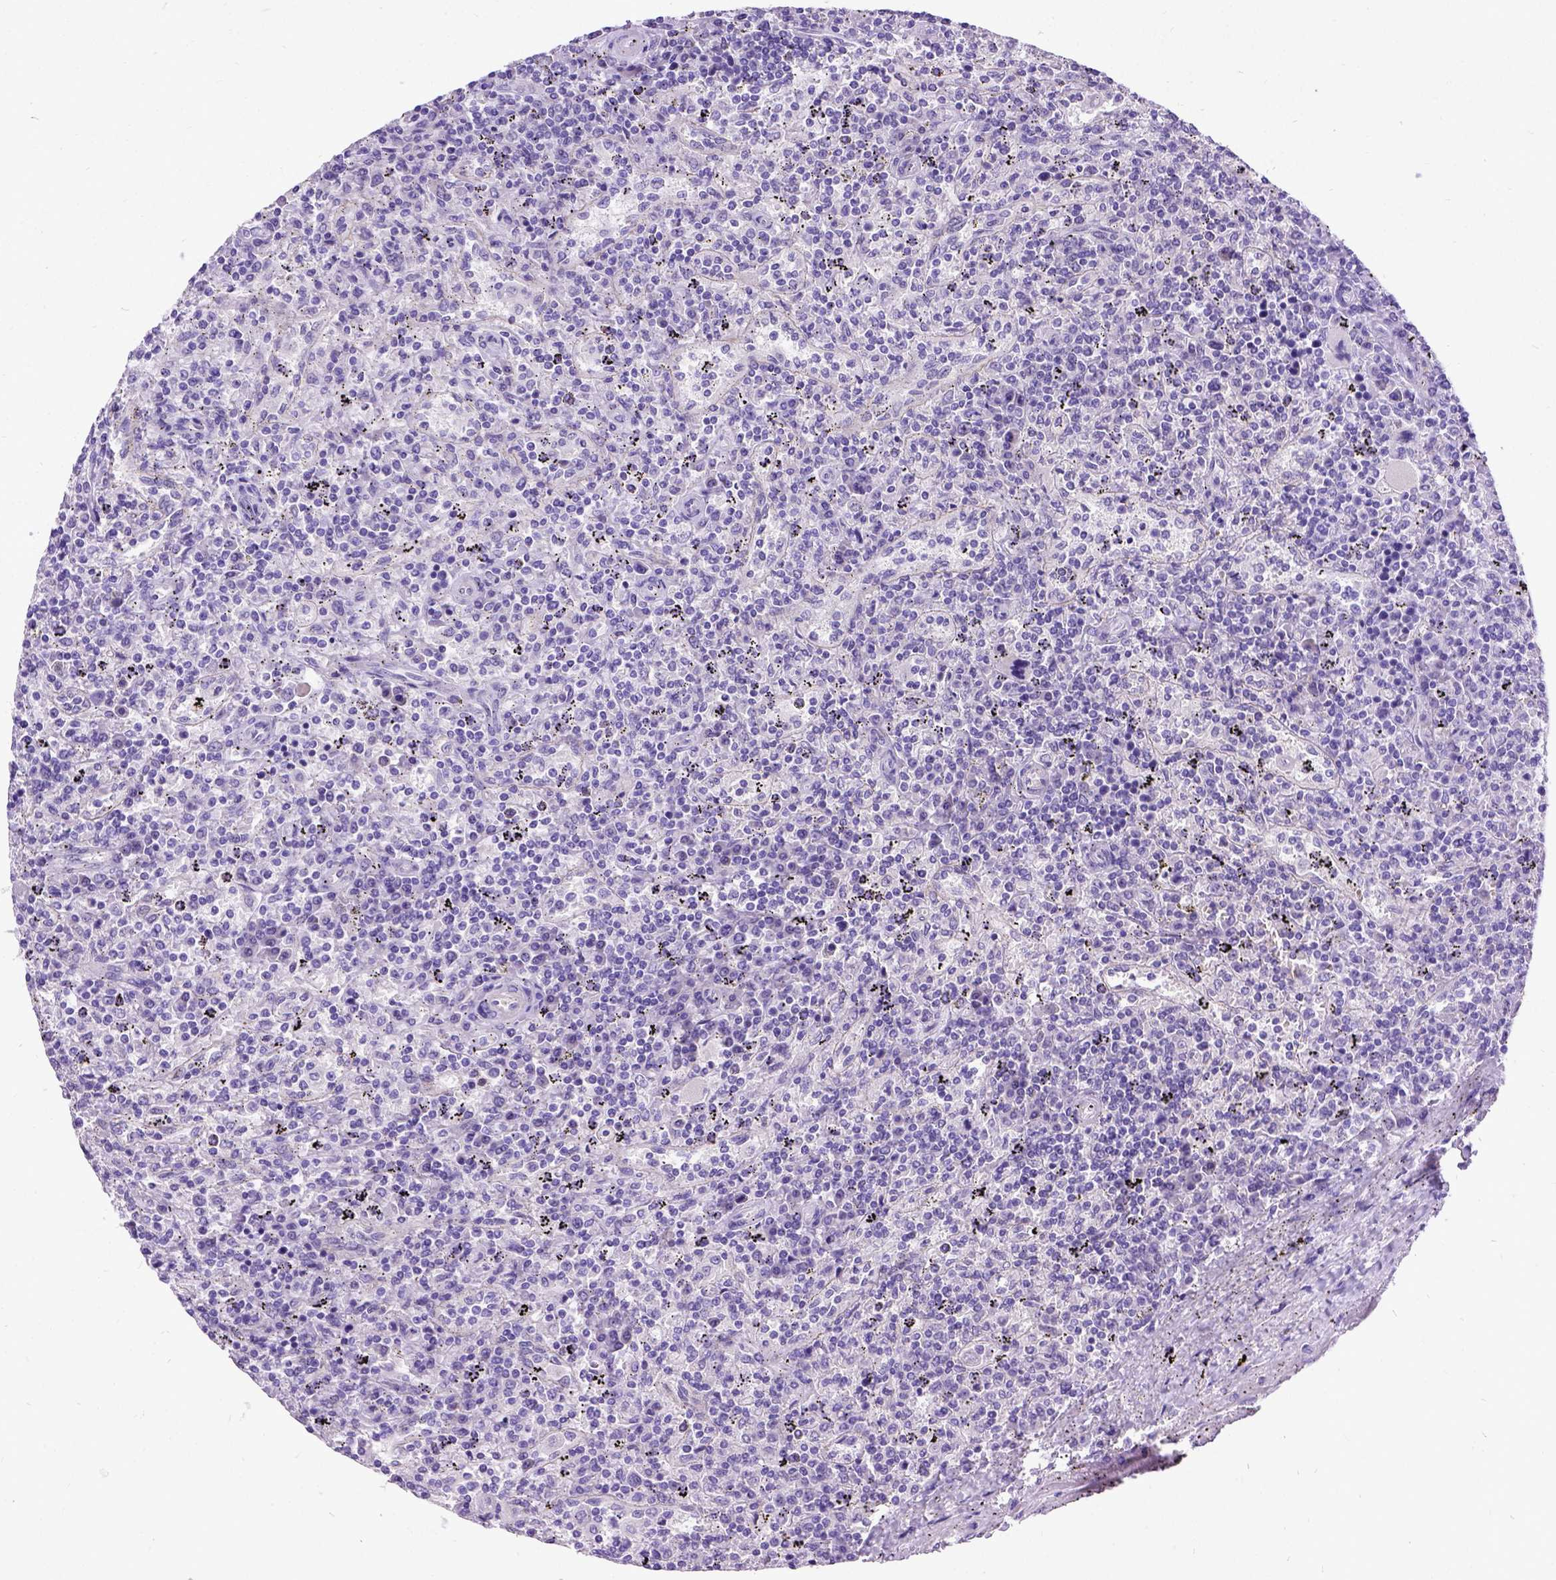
{"staining": {"intensity": "negative", "quantity": "none", "location": "none"}, "tissue": "lymphoma", "cell_type": "Tumor cells", "image_type": "cancer", "snomed": [{"axis": "morphology", "description": "Malignant lymphoma, non-Hodgkin's type, Low grade"}, {"axis": "topography", "description": "Spleen"}], "caption": "This is a micrograph of IHC staining of malignant lymphoma, non-Hodgkin's type (low-grade), which shows no positivity in tumor cells.", "gene": "NEUROD4", "patient": {"sex": "male", "age": 62}}